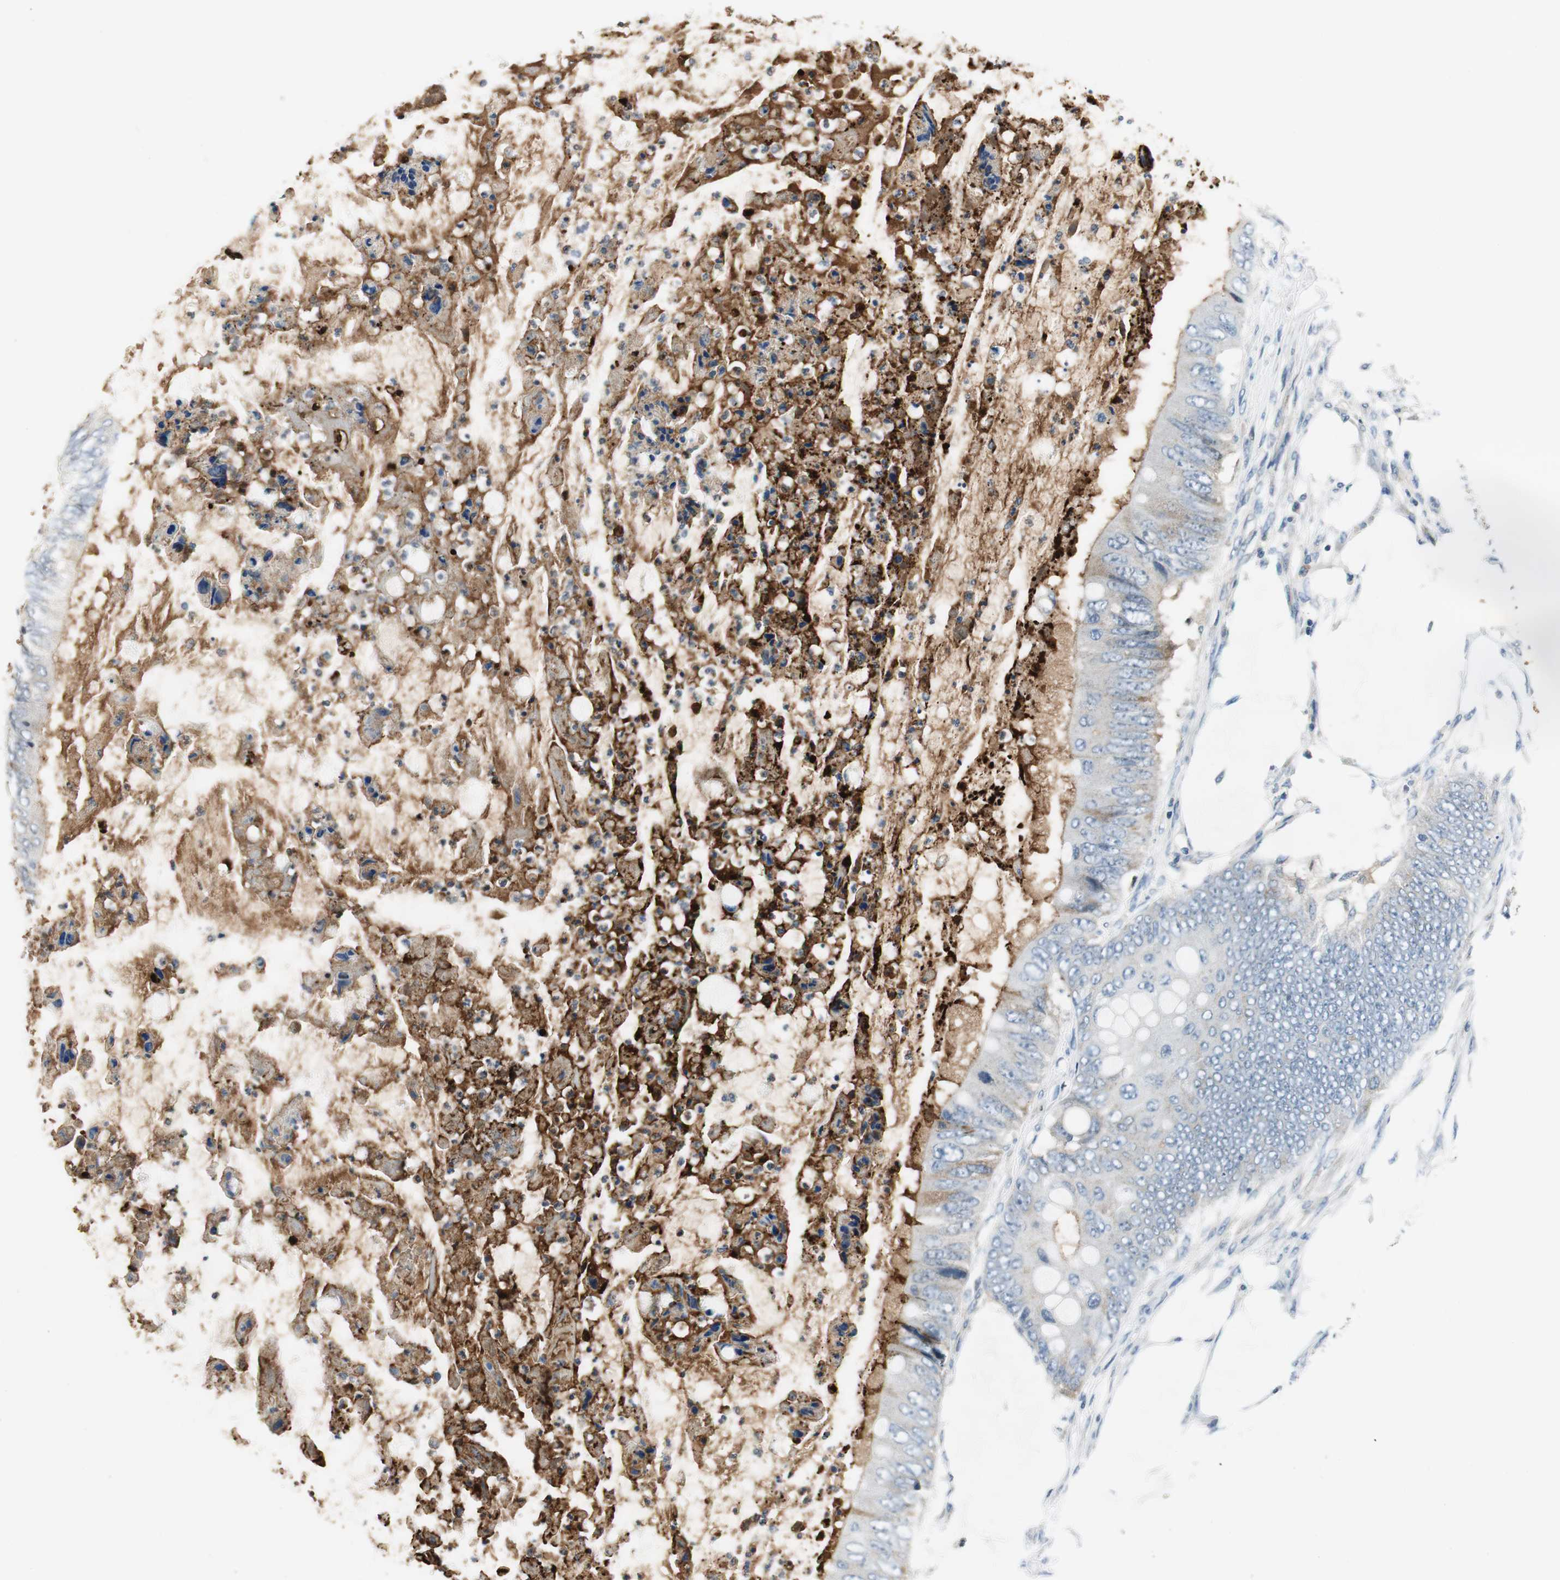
{"staining": {"intensity": "weak", "quantity": "<25%", "location": "cytoplasmic/membranous"}, "tissue": "colorectal cancer", "cell_type": "Tumor cells", "image_type": "cancer", "snomed": [{"axis": "morphology", "description": "Normal tissue, NOS"}, {"axis": "morphology", "description": "Adenocarcinoma, NOS"}, {"axis": "topography", "description": "Rectum"}, {"axis": "topography", "description": "Peripheral nerve tissue"}], "caption": "Immunohistochemical staining of colorectal cancer exhibits no significant staining in tumor cells.", "gene": "ORM1", "patient": {"sex": "female", "age": 77}}